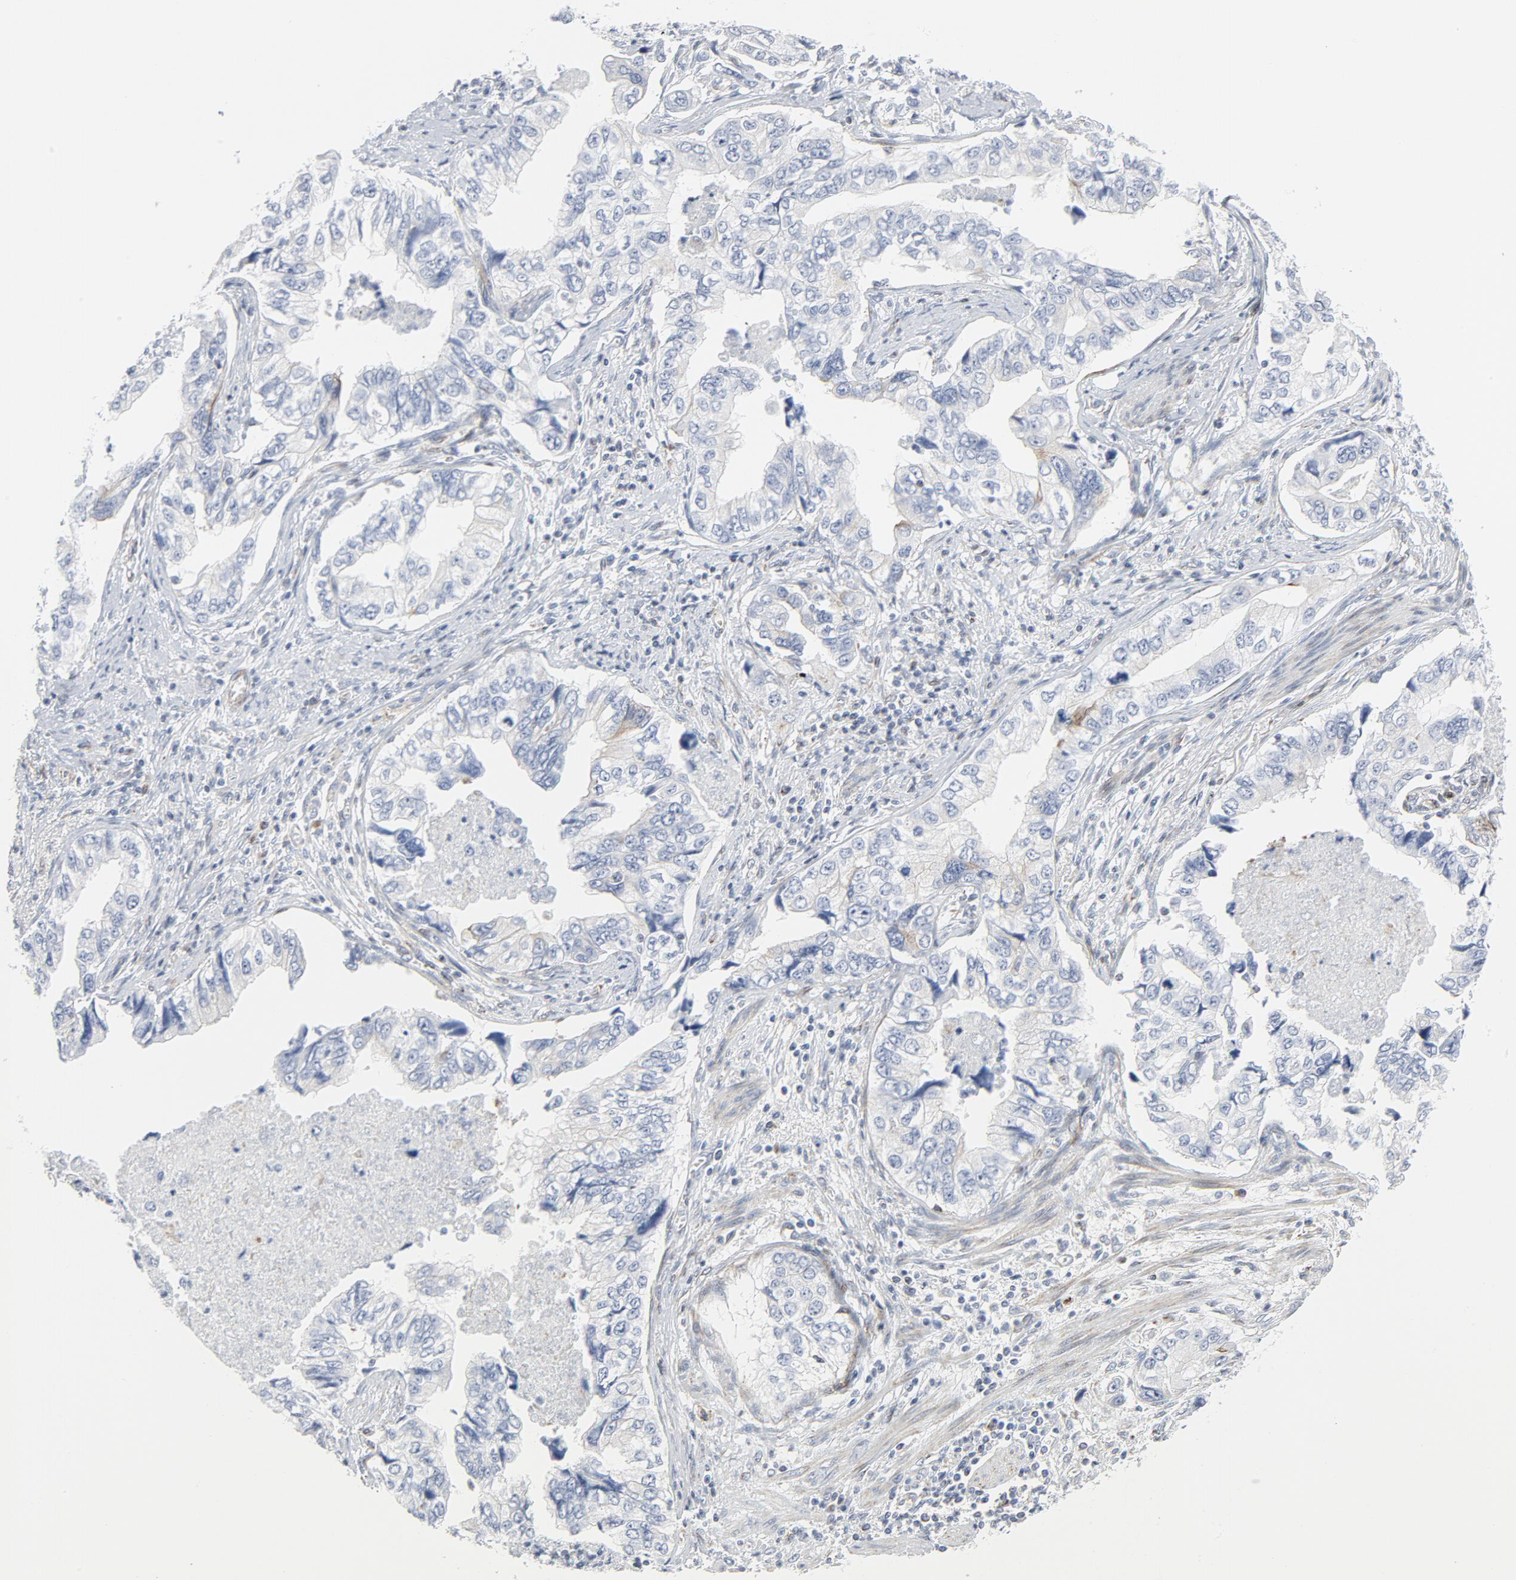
{"staining": {"intensity": "negative", "quantity": "none", "location": "none"}, "tissue": "stomach cancer", "cell_type": "Tumor cells", "image_type": "cancer", "snomed": [{"axis": "morphology", "description": "Adenocarcinoma, NOS"}, {"axis": "topography", "description": "Pancreas"}, {"axis": "topography", "description": "Stomach, upper"}], "caption": "Tumor cells show no significant expression in stomach cancer (adenocarcinoma).", "gene": "TUBB1", "patient": {"sex": "male", "age": 77}}